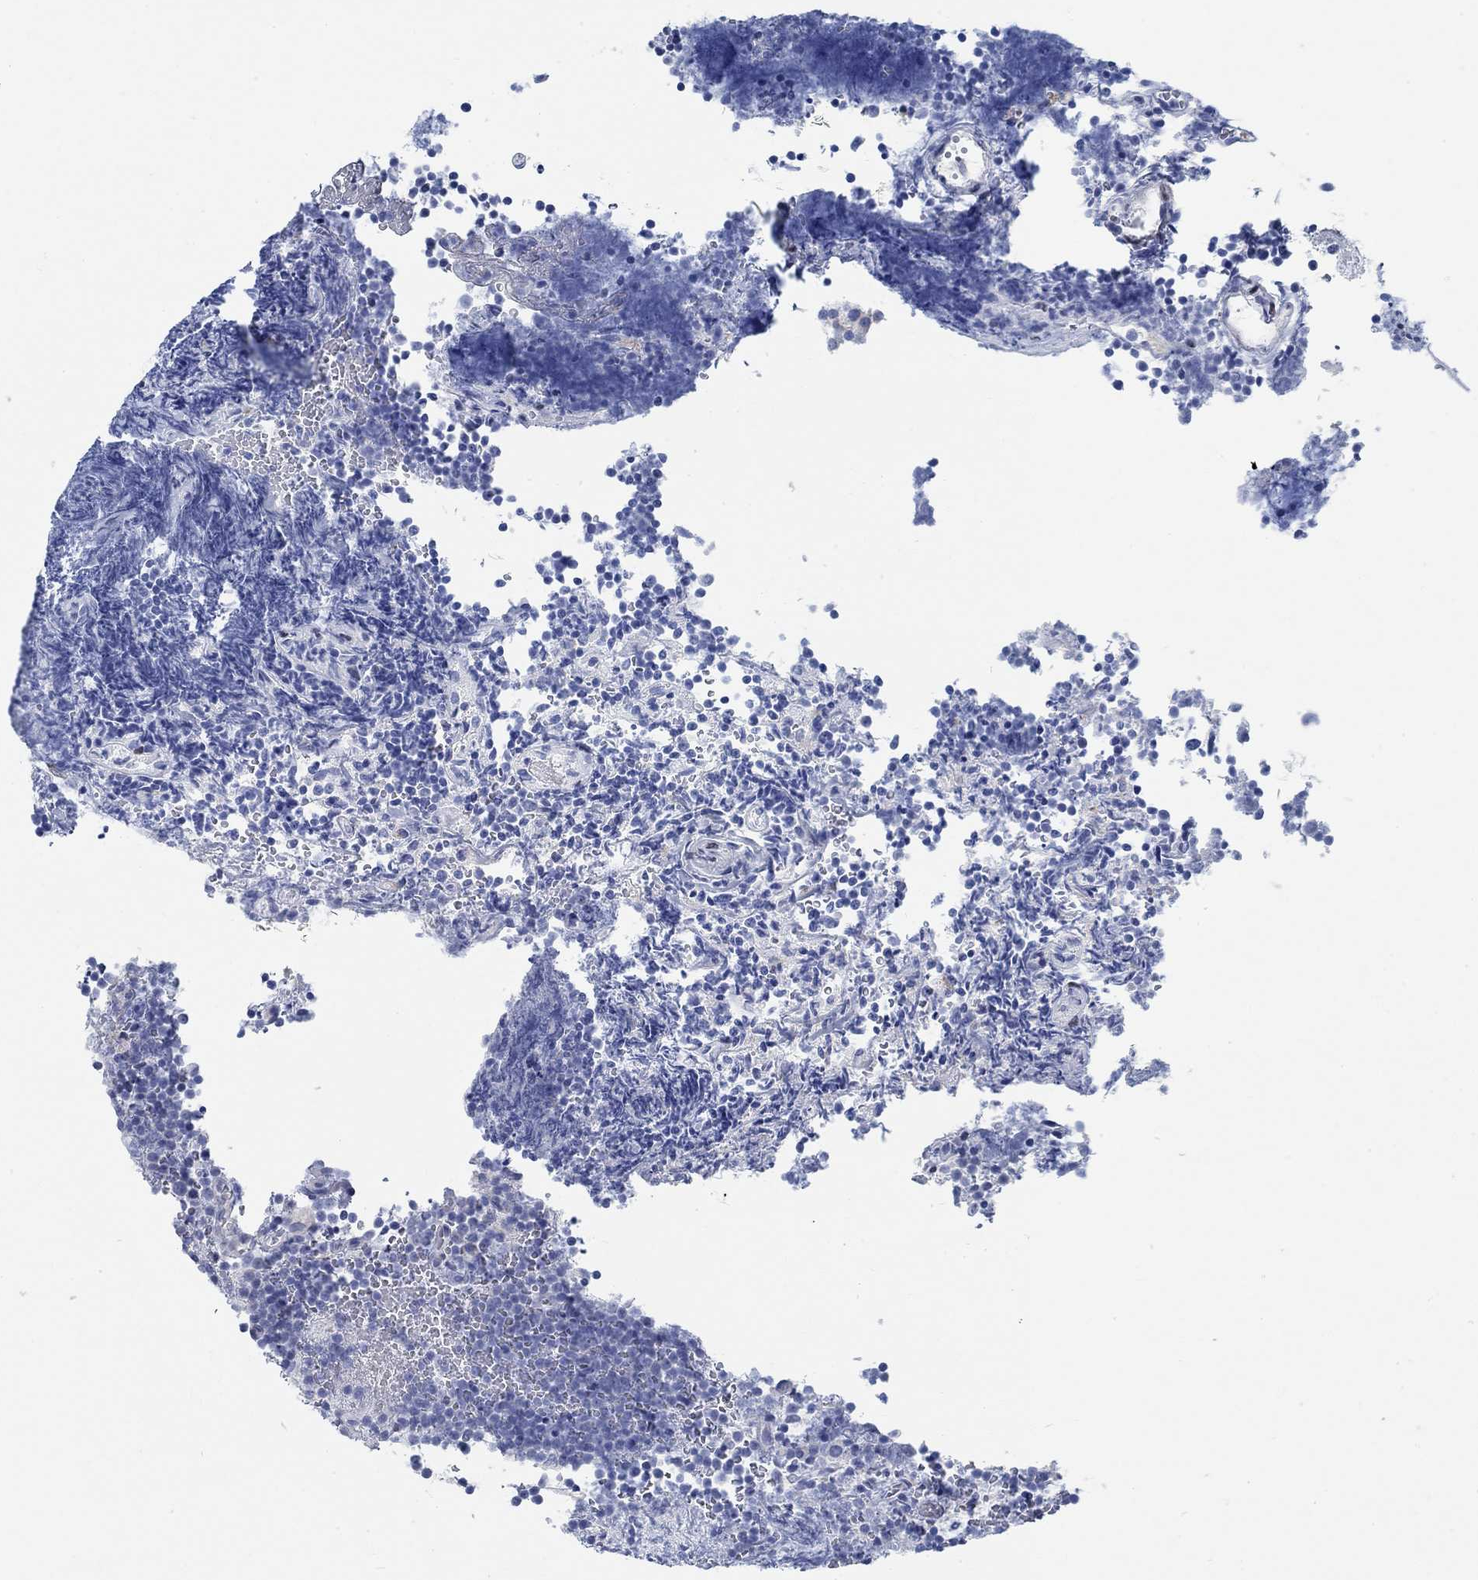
{"staining": {"intensity": "negative", "quantity": "none", "location": "none"}, "tissue": "lymphoma", "cell_type": "Tumor cells", "image_type": "cancer", "snomed": [{"axis": "morphology", "description": "Malignant lymphoma, non-Hodgkin's type, Low grade"}, {"axis": "topography", "description": "Brain"}], "caption": "Immunohistochemistry (IHC) of lymphoma demonstrates no positivity in tumor cells.", "gene": "RBM20", "patient": {"sex": "female", "age": 66}}